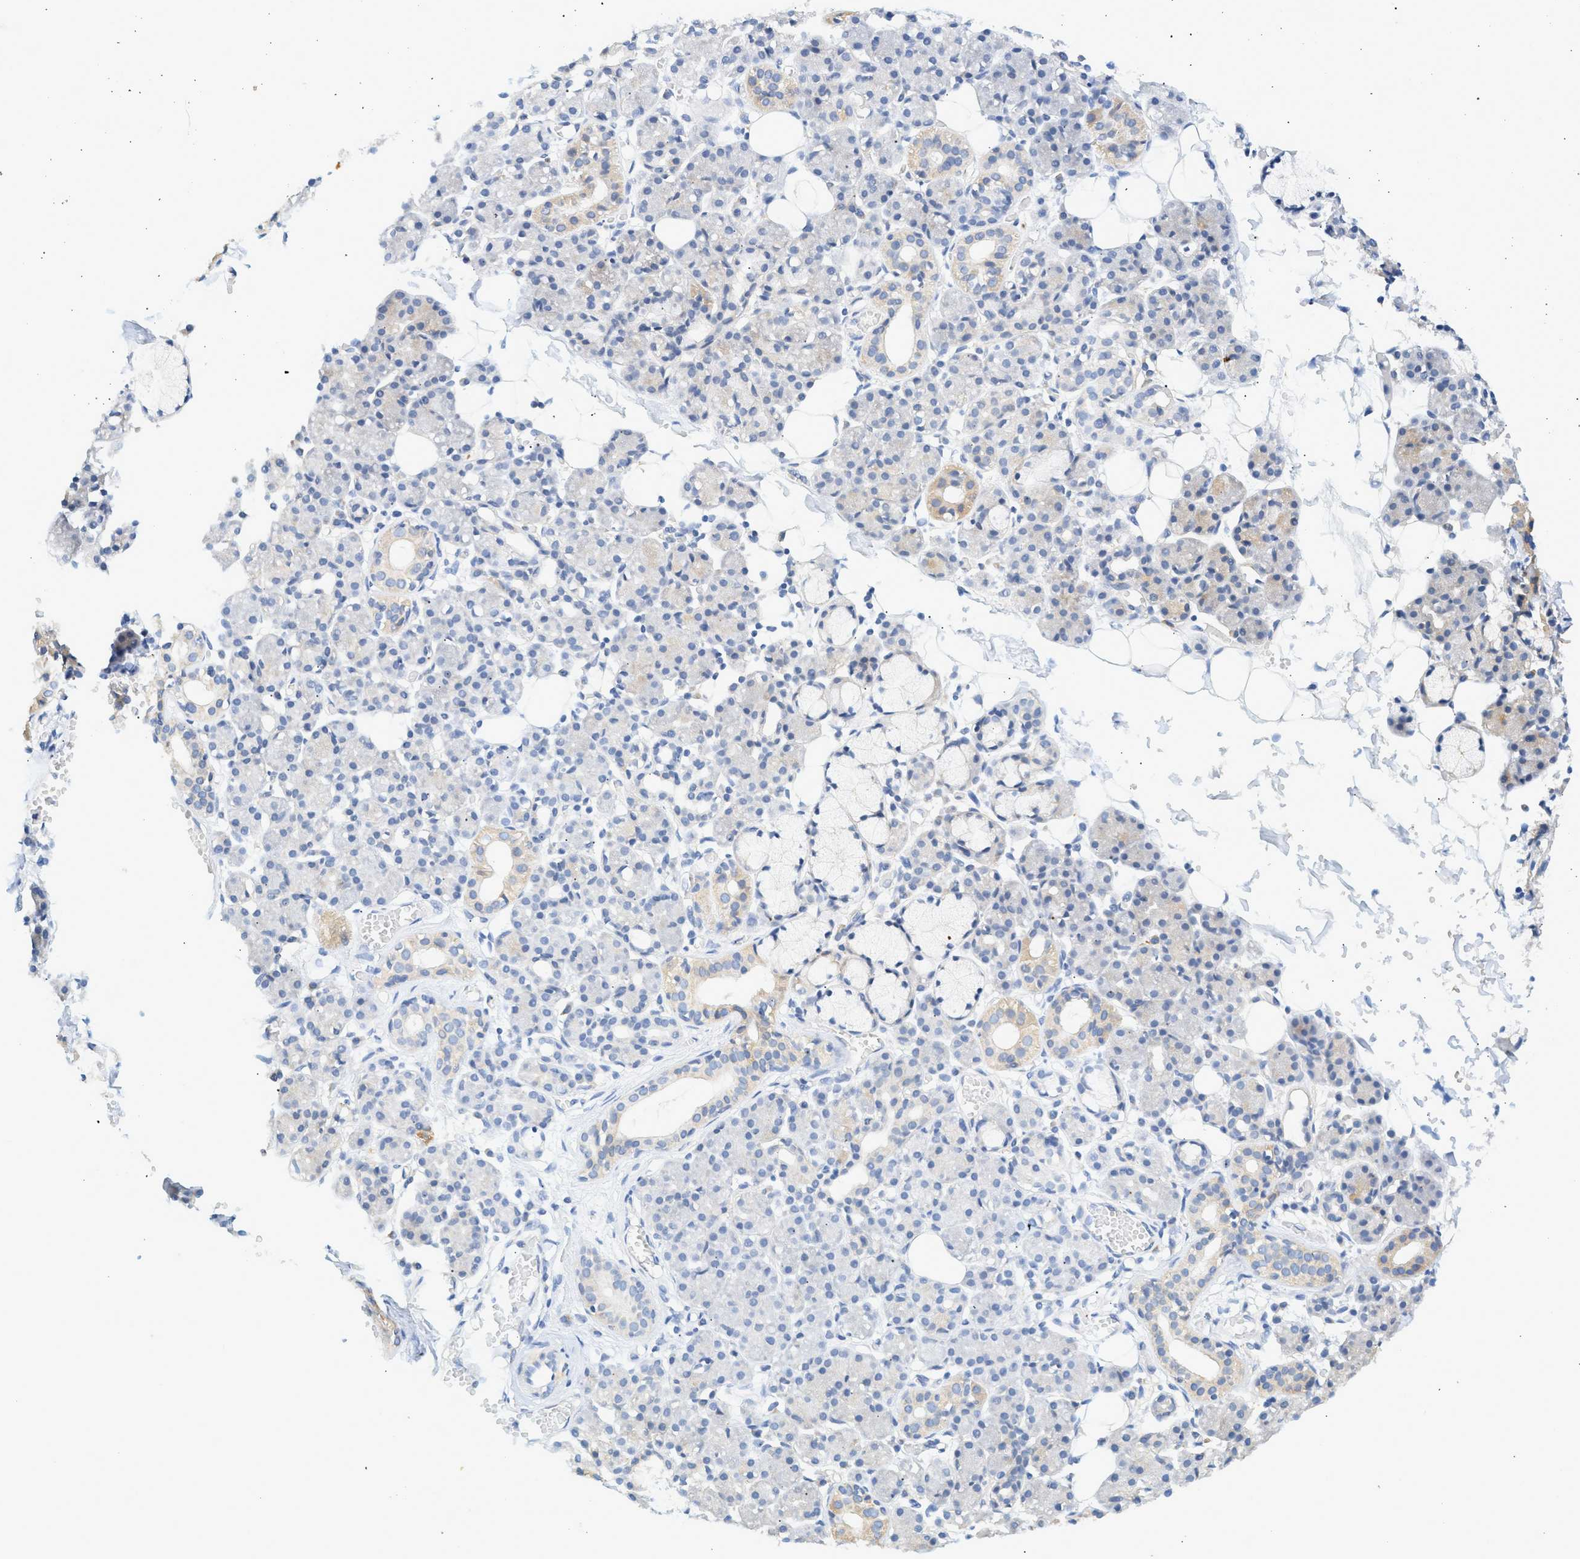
{"staining": {"intensity": "moderate", "quantity": "<25%", "location": "cytoplasmic/membranous"}, "tissue": "salivary gland", "cell_type": "Glandular cells", "image_type": "normal", "snomed": [{"axis": "morphology", "description": "Normal tissue, NOS"}, {"axis": "topography", "description": "Salivary gland"}], "caption": "IHC (DAB (3,3'-diaminobenzidine)) staining of normal salivary gland displays moderate cytoplasmic/membranous protein staining in about <25% of glandular cells.", "gene": "KCNA4", "patient": {"sex": "male", "age": 63}}